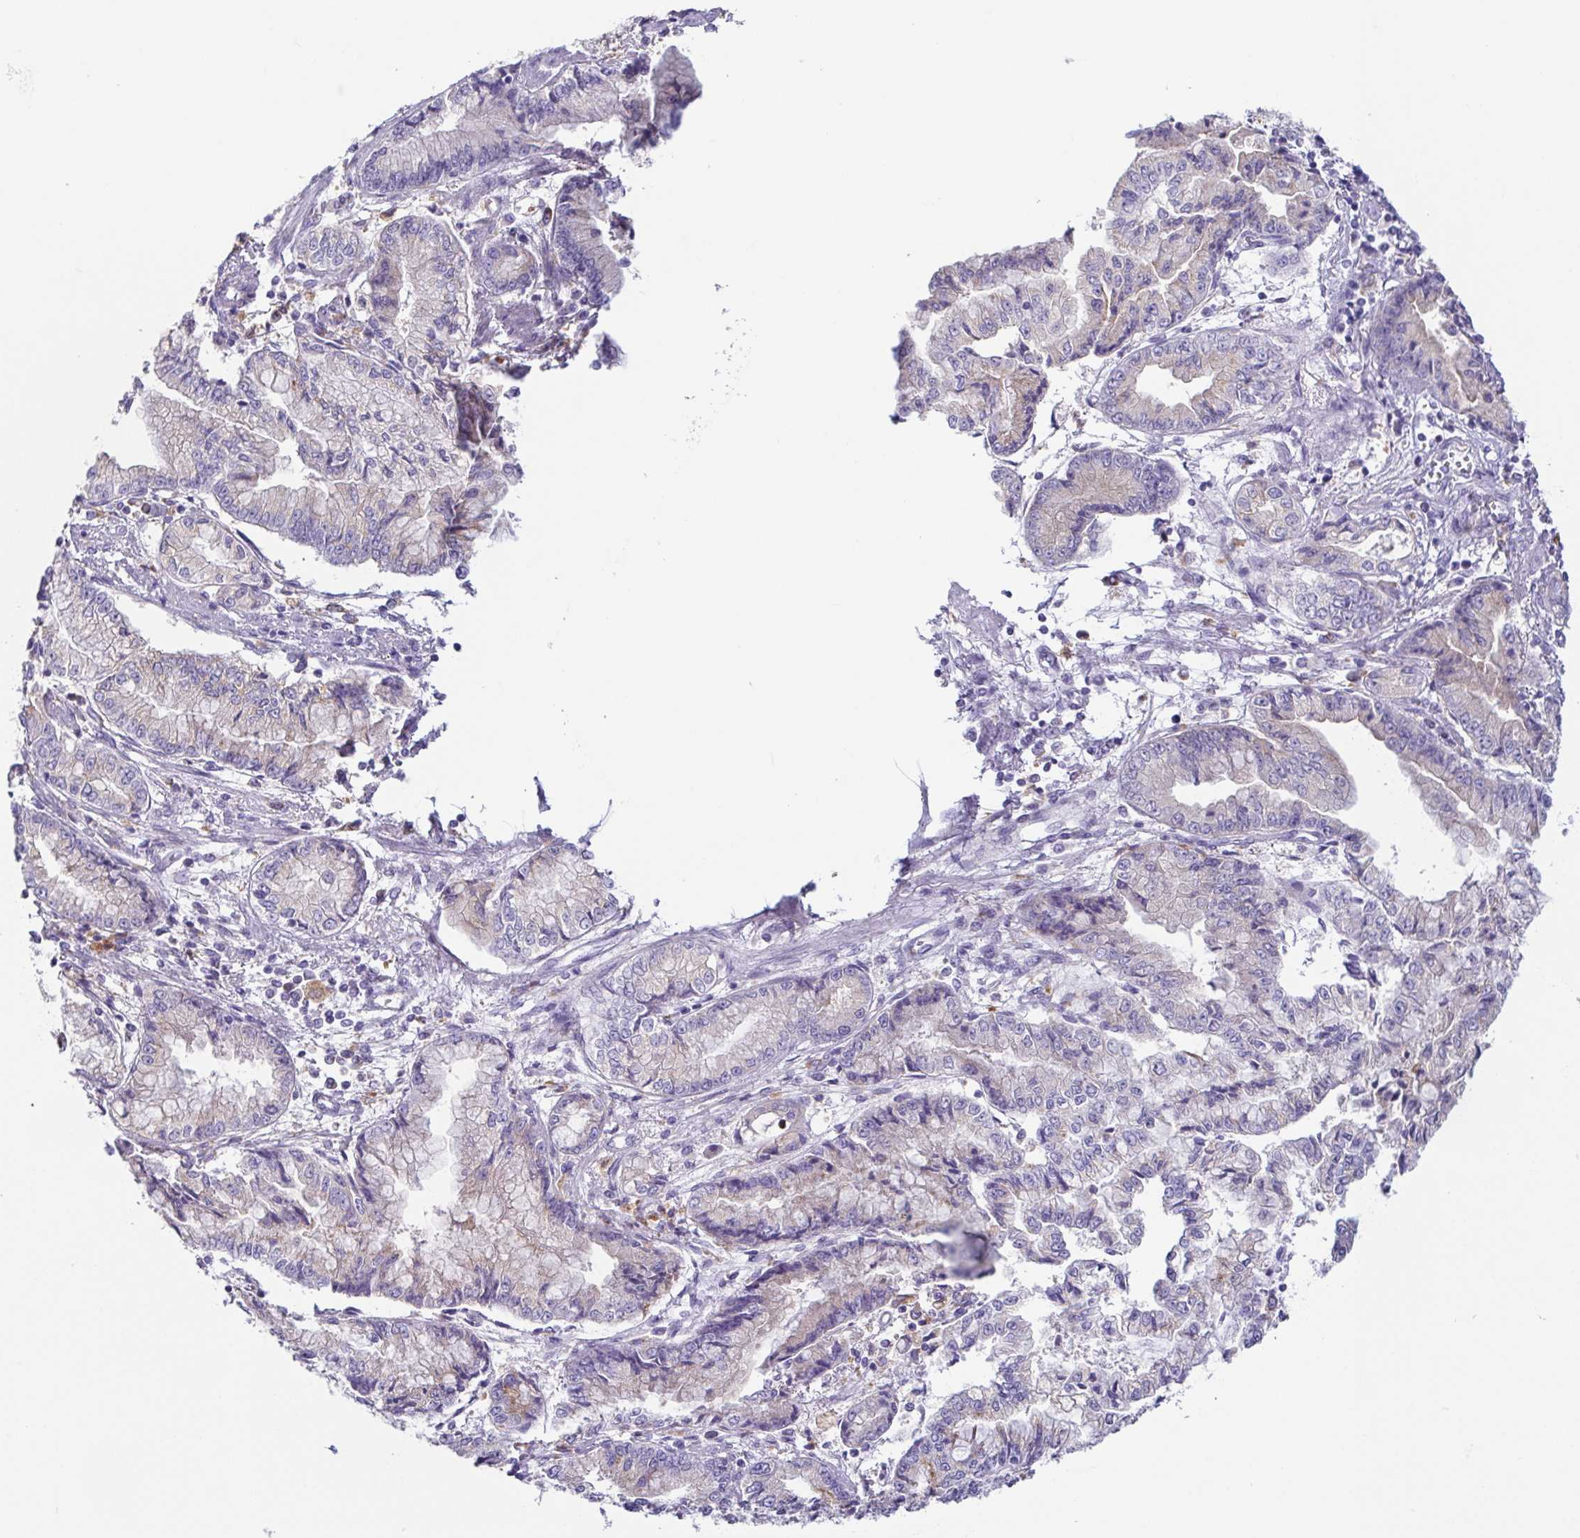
{"staining": {"intensity": "weak", "quantity": "<25%", "location": "cytoplasmic/membranous"}, "tissue": "stomach cancer", "cell_type": "Tumor cells", "image_type": "cancer", "snomed": [{"axis": "morphology", "description": "Adenocarcinoma, NOS"}, {"axis": "topography", "description": "Stomach, upper"}], "caption": "Protein analysis of adenocarcinoma (stomach) displays no significant expression in tumor cells.", "gene": "ATP6V1G2", "patient": {"sex": "female", "age": 74}}